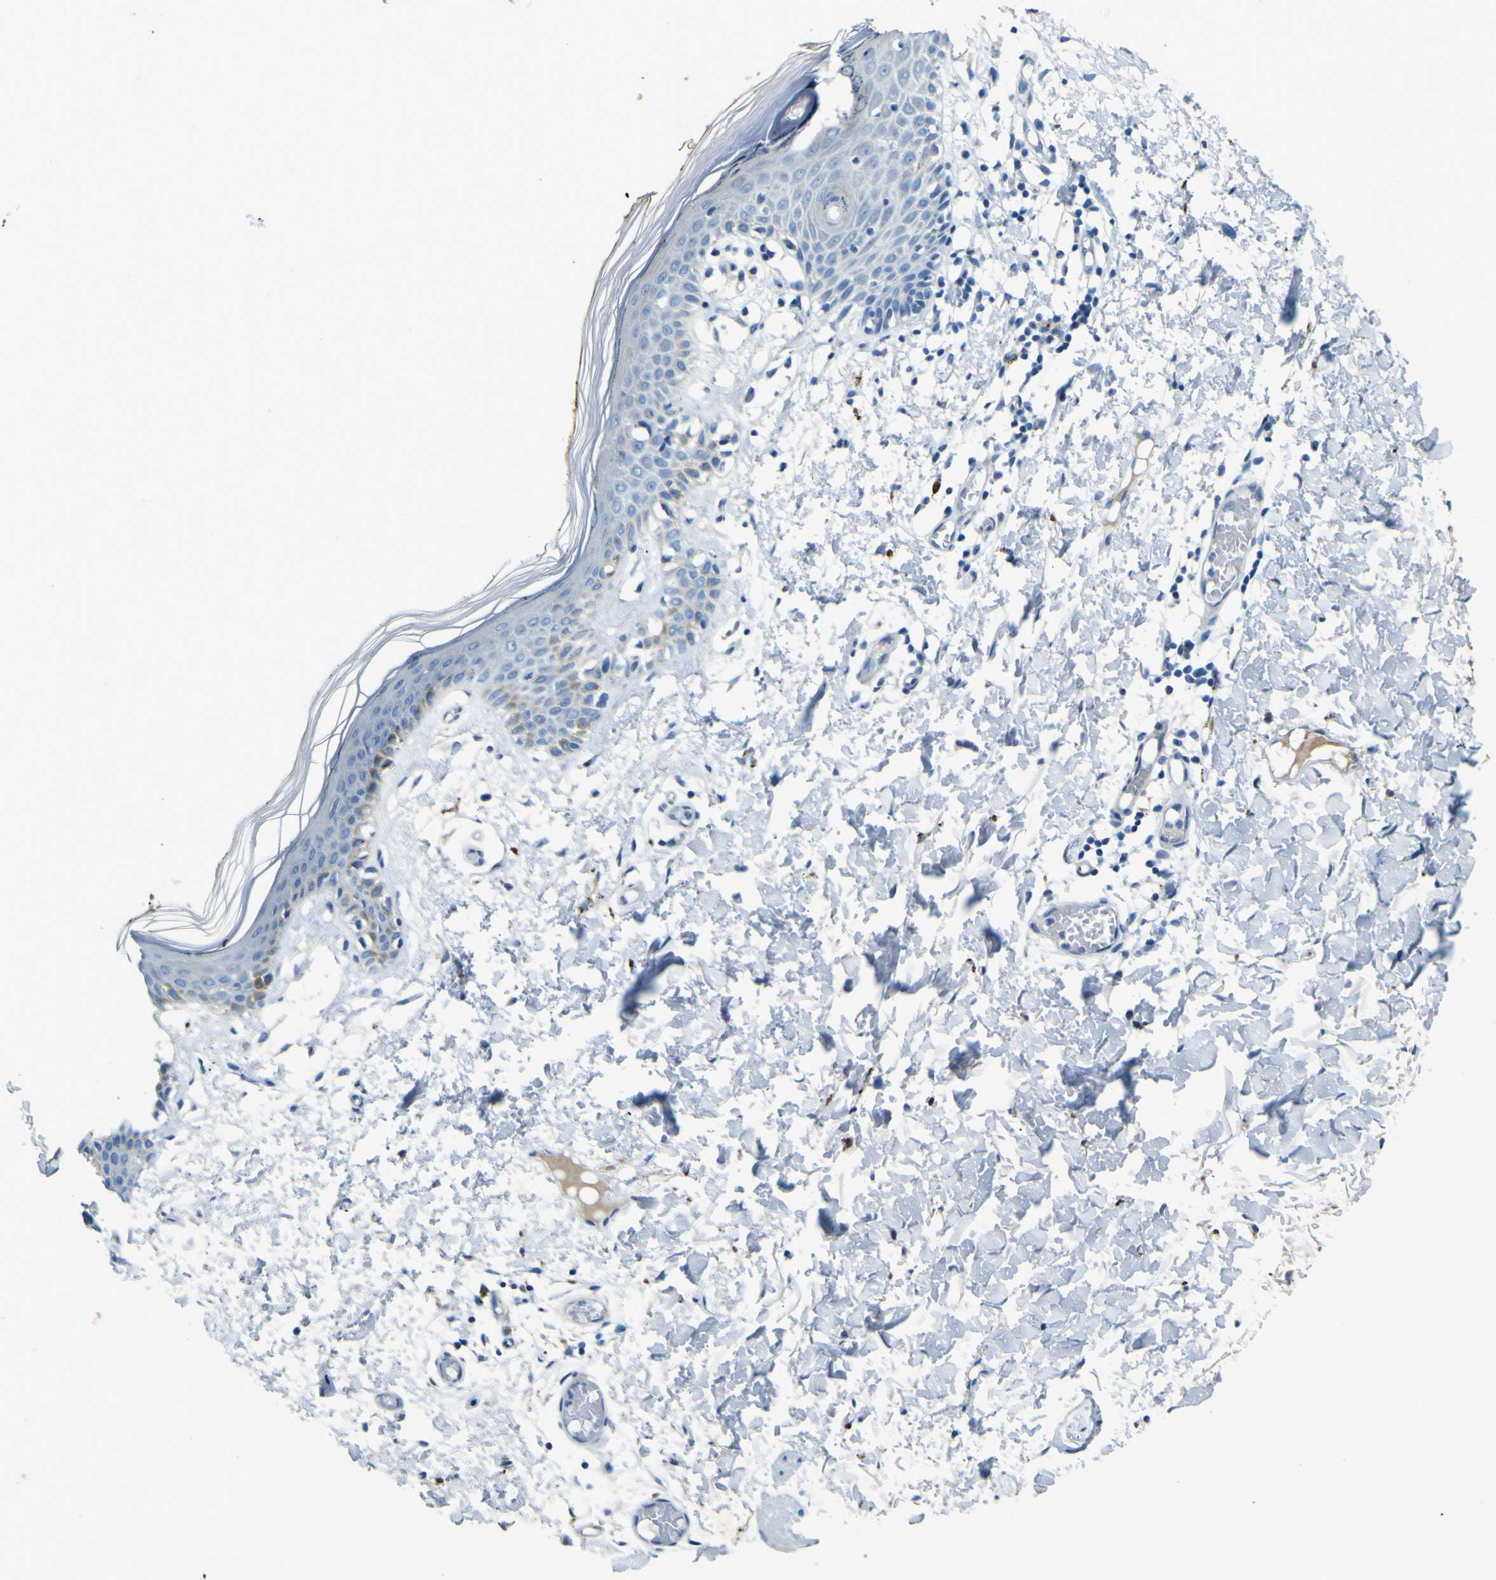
{"staining": {"intensity": "negative", "quantity": "none", "location": "none"}, "tissue": "skin", "cell_type": "Fibroblasts", "image_type": "normal", "snomed": [{"axis": "morphology", "description": "Normal tissue, NOS"}, {"axis": "topography", "description": "Skin"}], "caption": "Fibroblasts show no significant expression in benign skin. The staining was performed using DAB to visualize the protein expression in brown, while the nuclei were stained in blue with hematoxylin (Magnification: 20x).", "gene": "PDE9A", "patient": {"sex": "male", "age": 53}}